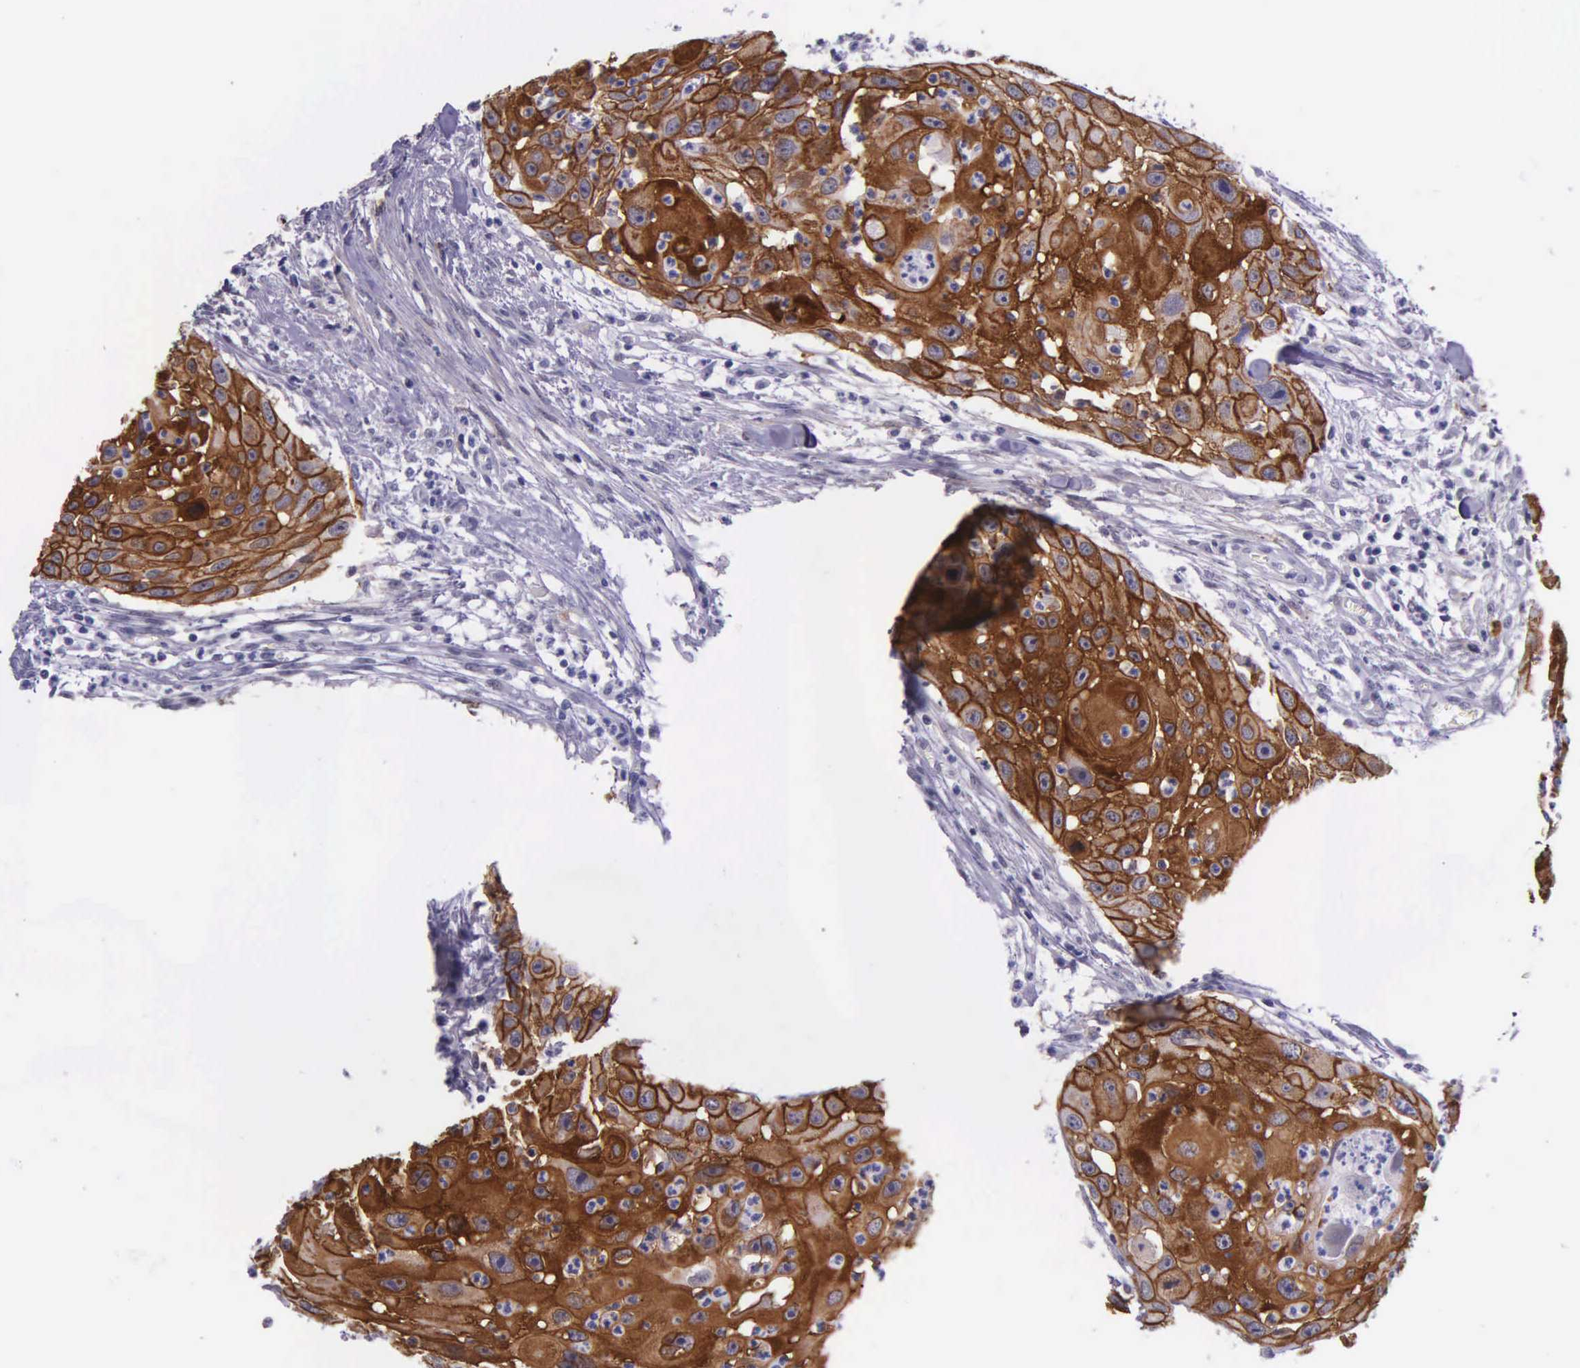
{"staining": {"intensity": "strong", "quantity": ">75%", "location": "cytoplasmic/membranous"}, "tissue": "head and neck cancer", "cell_type": "Tumor cells", "image_type": "cancer", "snomed": [{"axis": "morphology", "description": "Squamous cell carcinoma, NOS"}, {"axis": "topography", "description": "Head-Neck"}], "caption": "A brown stain highlights strong cytoplasmic/membranous expression of a protein in human head and neck cancer (squamous cell carcinoma) tumor cells.", "gene": "AHNAK2", "patient": {"sex": "male", "age": 64}}